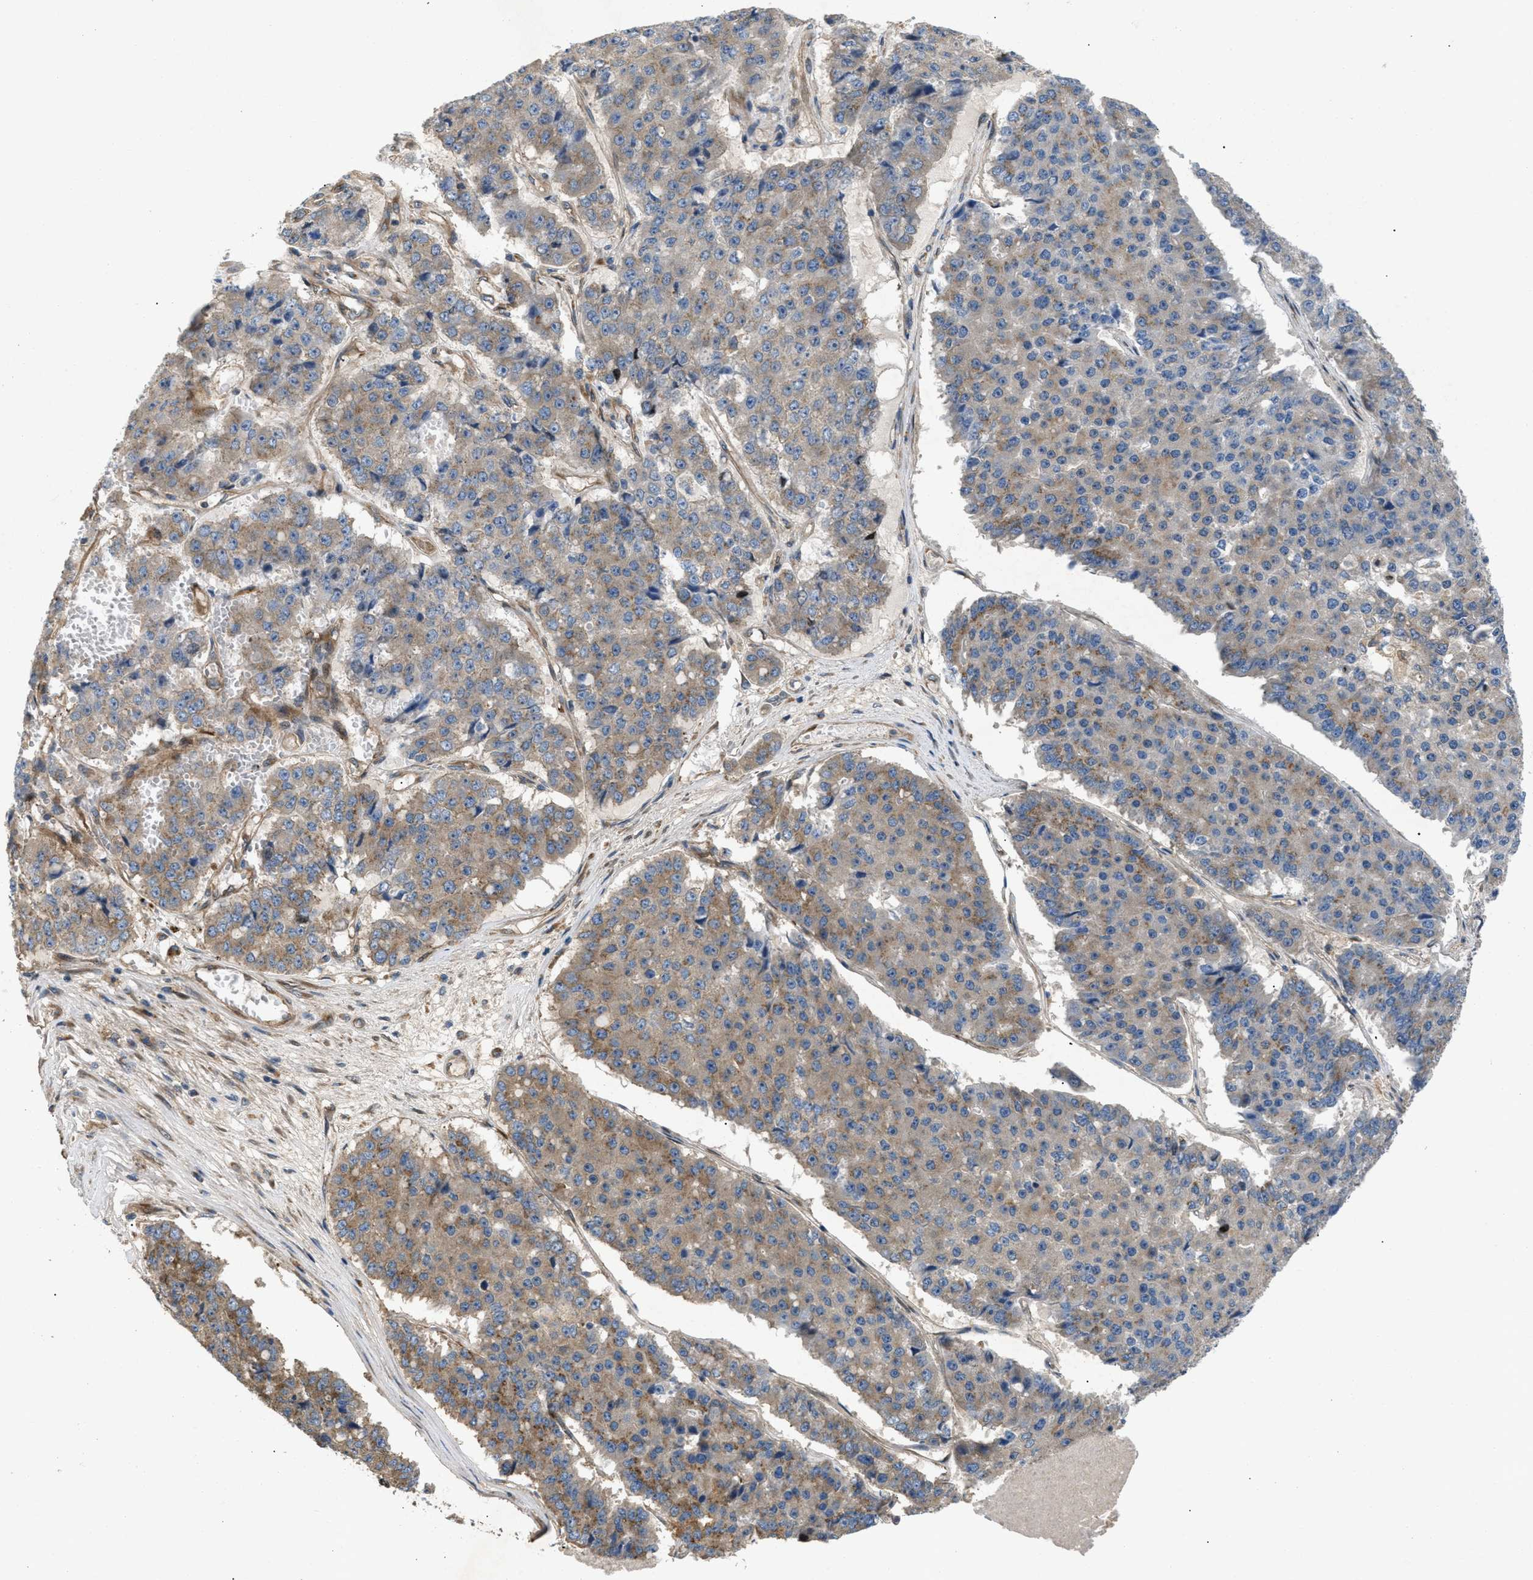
{"staining": {"intensity": "weak", "quantity": ">75%", "location": "cytoplasmic/membranous"}, "tissue": "pancreatic cancer", "cell_type": "Tumor cells", "image_type": "cancer", "snomed": [{"axis": "morphology", "description": "Adenocarcinoma, NOS"}, {"axis": "topography", "description": "Pancreas"}], "caption": "A photomicrograph of human pancreatic adenocarcinoma stained for a protein reveals weak cytoplasmic/membranous brown staining in tumor cells. Nuclei are stained in blue.", "gene": "LYSMD3", "patient": {"sex": "male", "age": 50}}